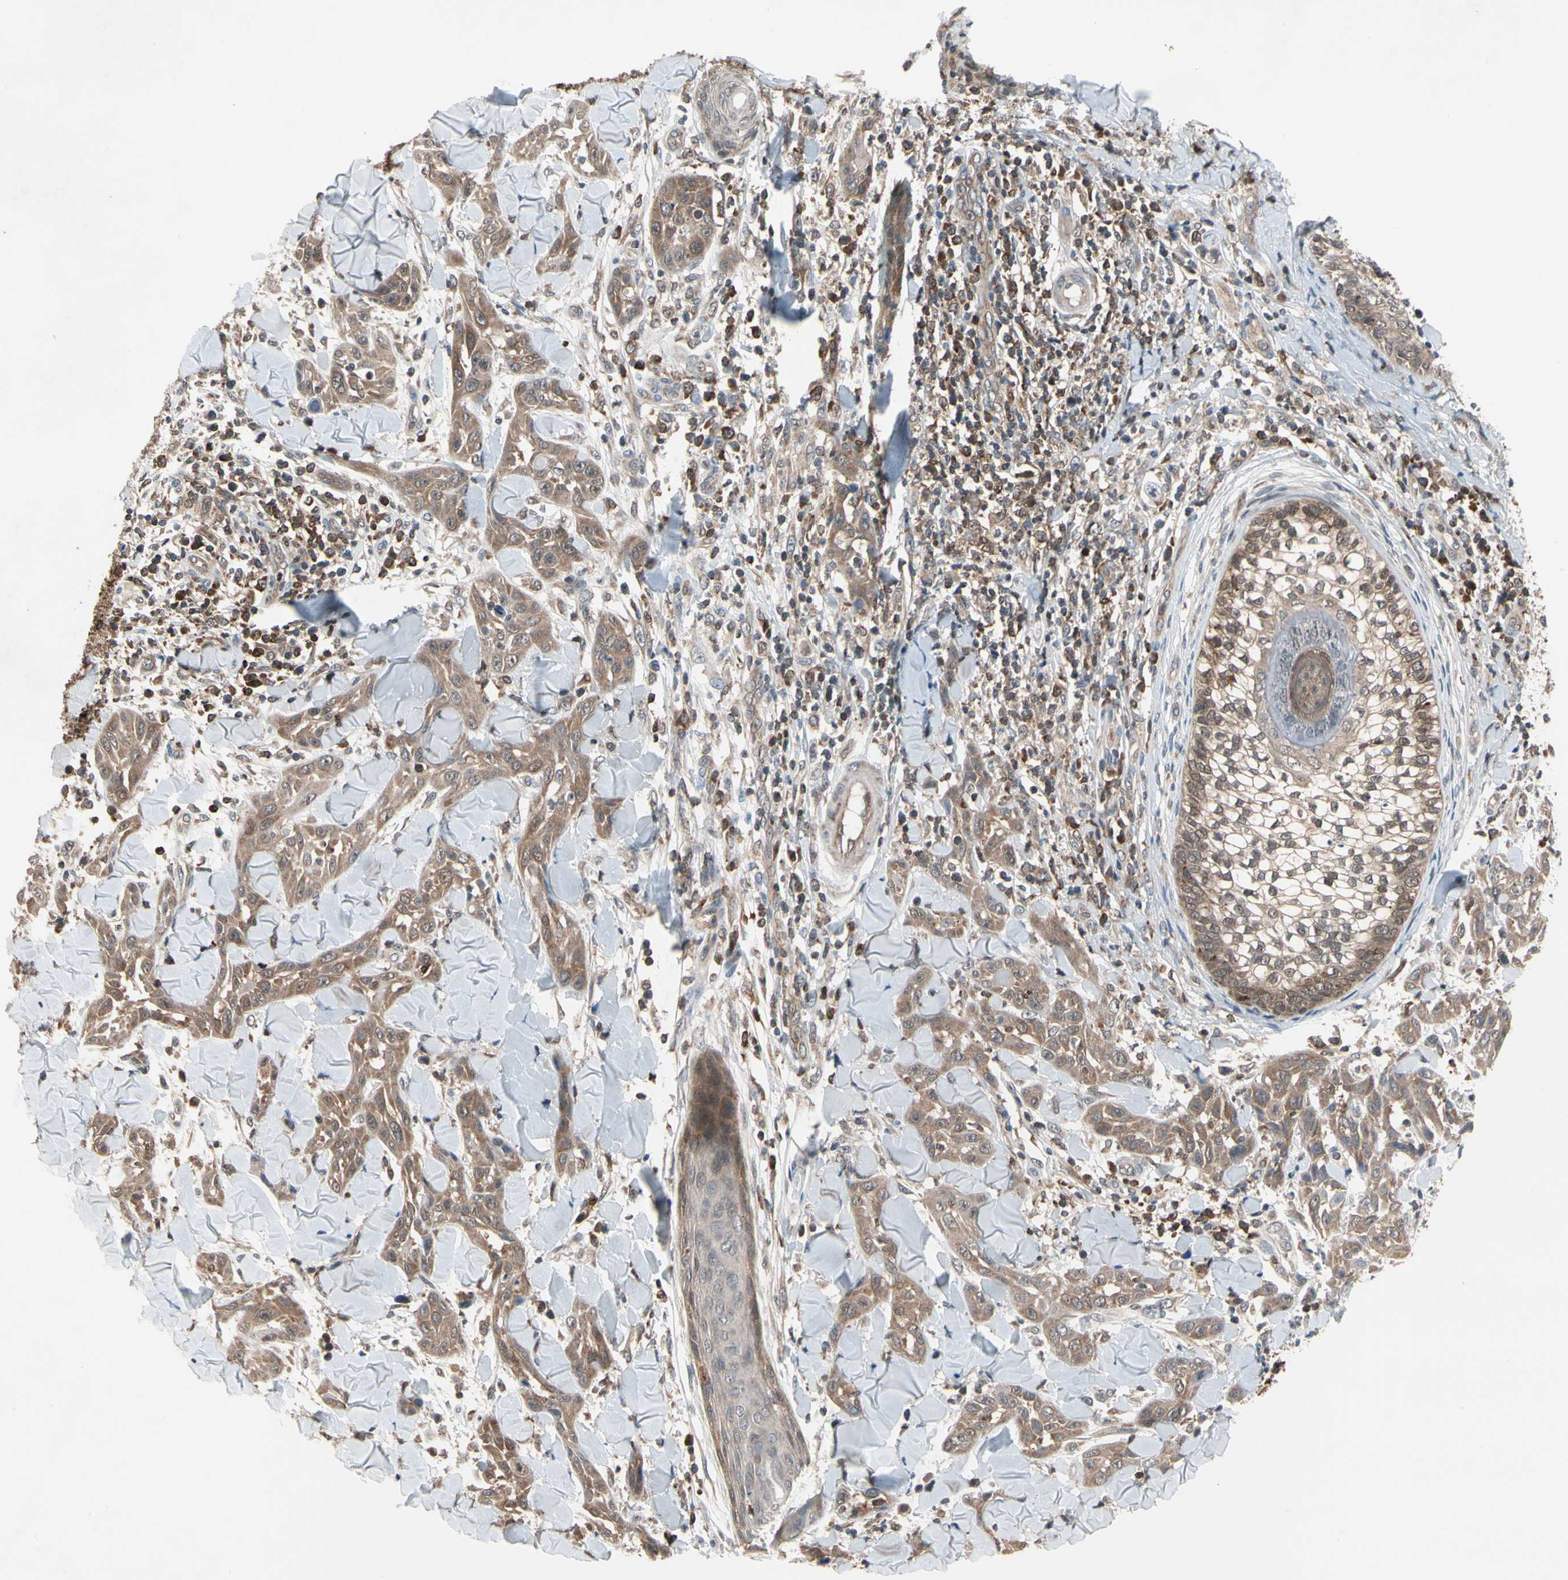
{"staining": {"intensity": "moderate", "quantity": ">75%", "location": "cytoplasmic/membranous"}, "tissue": "skin cancer", "cell_type": "Tumor cells", "image_type": "cancer", "snomed": [{"axis": "morphology", "description": "Squamous cell carcinoma, NOS"}, {"axis": "topography", "description": "Skin"}], "caption": "Protein expression analysis of skin cancer (squamous cell carcinoma) displays moderate cytoplasmic/membranous staining in approximately >75% of tumor cells.", "gene": "MTHFS", "patient": {"sex": "male", "age": 24}}